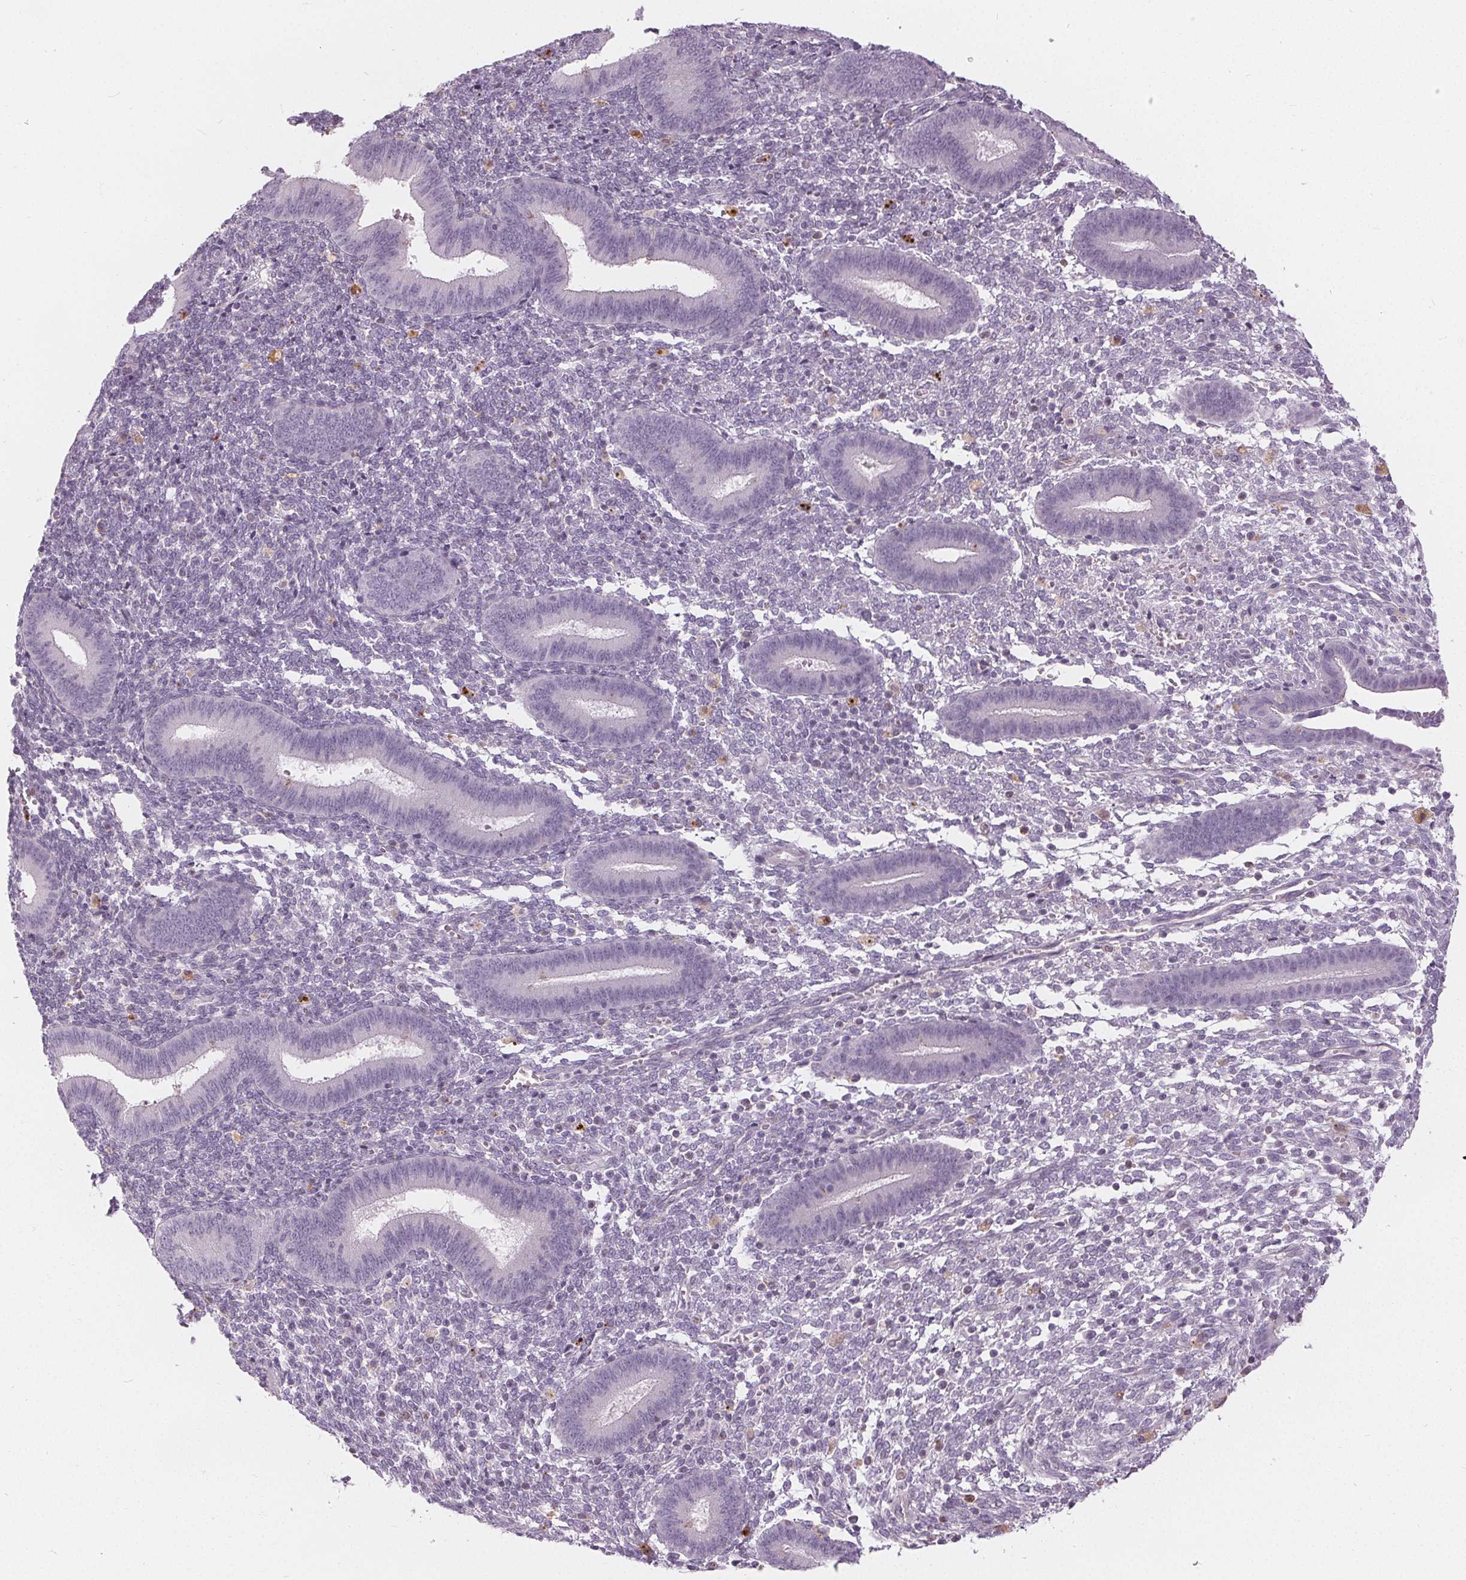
{"staining": {"intensity": "negative", "quantity": "none", "location": "none"}, "tissue": "endometrium", "cell_type": "Cells in endometrial stroma", "image_type": "normal", "snomed": [{"axis": "morphology", "description": "Normal tissue, NOS"}, {"axis": "topography", "description": "Endometrium"}], "caption": "DAB immunohistochemical staining of unremarkable human endometrium shows no significant positivity in cells in endometrial stroma.", "gene": "HOPX", "patient": {"sex": "female", "age": 25}}